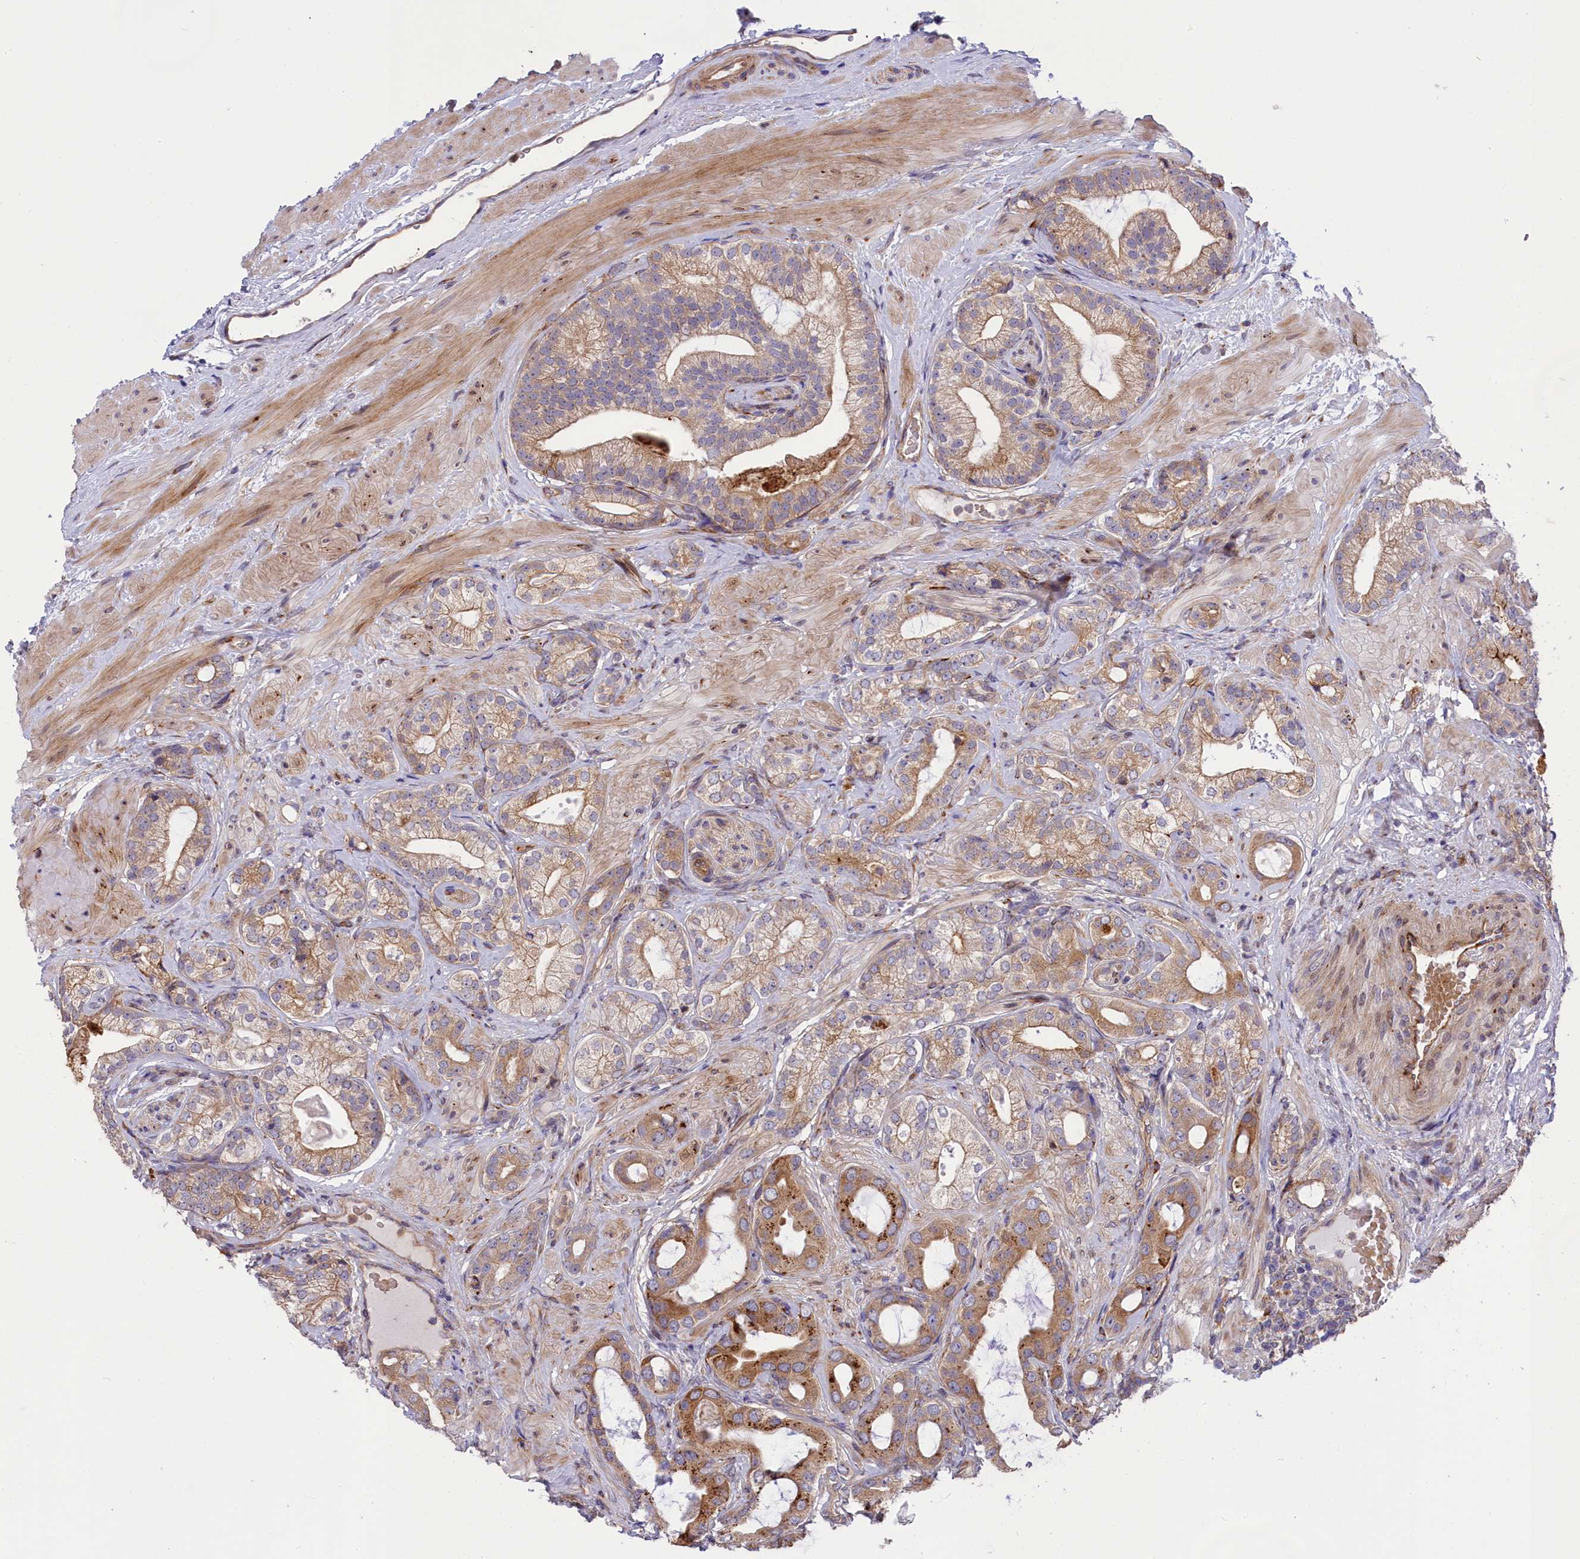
{"staining": {"intensity": "moderate", "quantity": "25%-75%", "location": "cytoplasmic/membranous"}, "tissue": "prostate cancer", "cell_type": "Tumor cells", "image_type": "cancer", "snomed": [{"axis": "morphology", "description": "Adenocarcinoma, Low grade"}, {"axis": "topography", "description": "Prostate"}], "caption": "A histopathology image of low-grade adenocarcinoma (prostate) stained for a protein shows moderate cytoplasmic/membranous brown staining in tumor cells.", "gene": "DDX60L", "patient": {"sex": "male", "age": 57}}